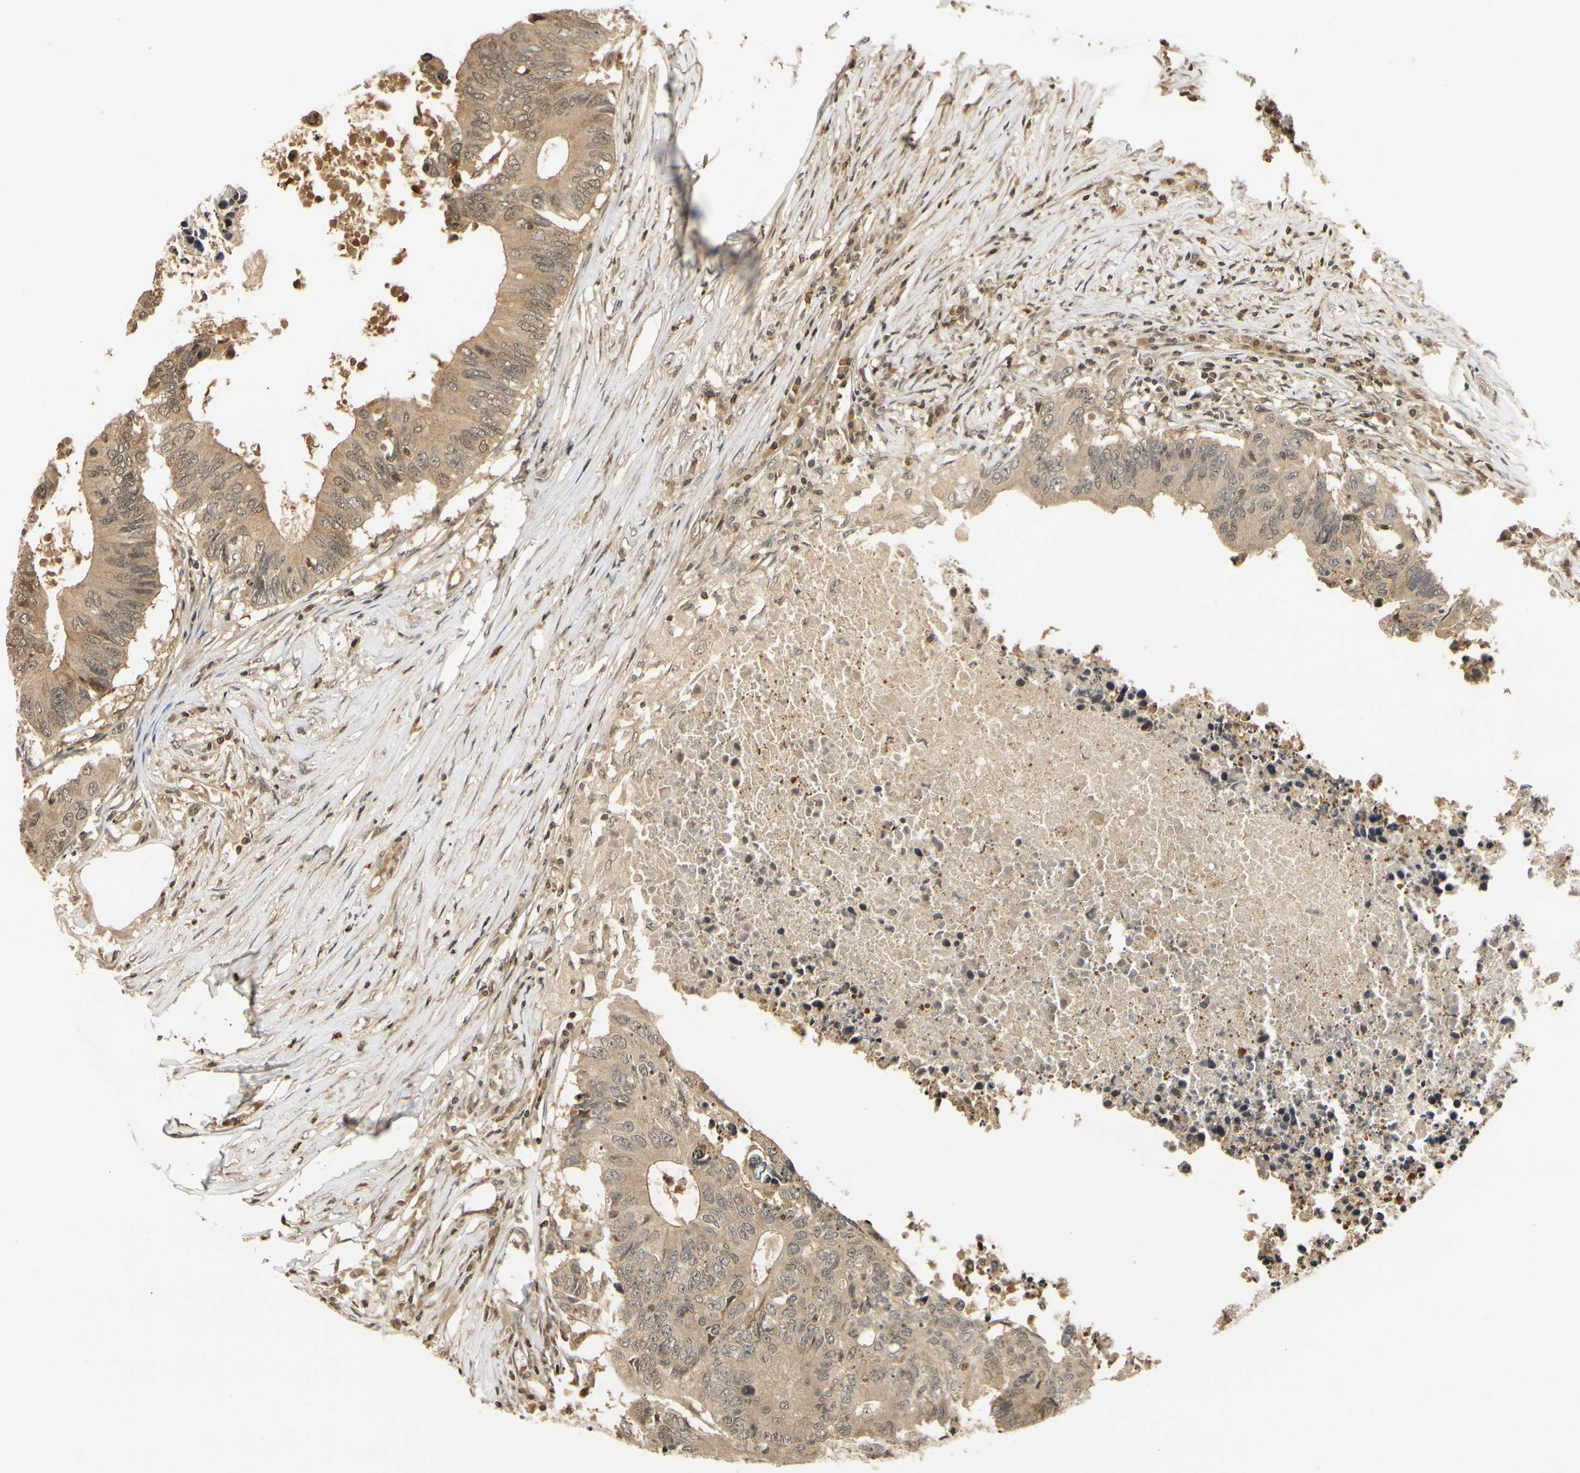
{"staining": {"intensity": "weak", "quantity": ">75%", "location": "cytoplasmic/membranous"}, "tissue": "colorectal cancer", "cell_type": "Tumor cells", "image_type": "cancer", "snomed": [{"axis": "morphology", "description": "Adenocarcinoma, NOS"}, {"axis": "topography", "description": "Colon"}], "caption": "Protein expression analysis of human colorectal adenocarcinoma reveals weak cytoplasmic/membranous expression in about >75% of tumor cells. (Brightfield microscopy of DAB IHC at high magnification).", "gene": "SOD1", "patient": {"sex": "male", "age": 71}}